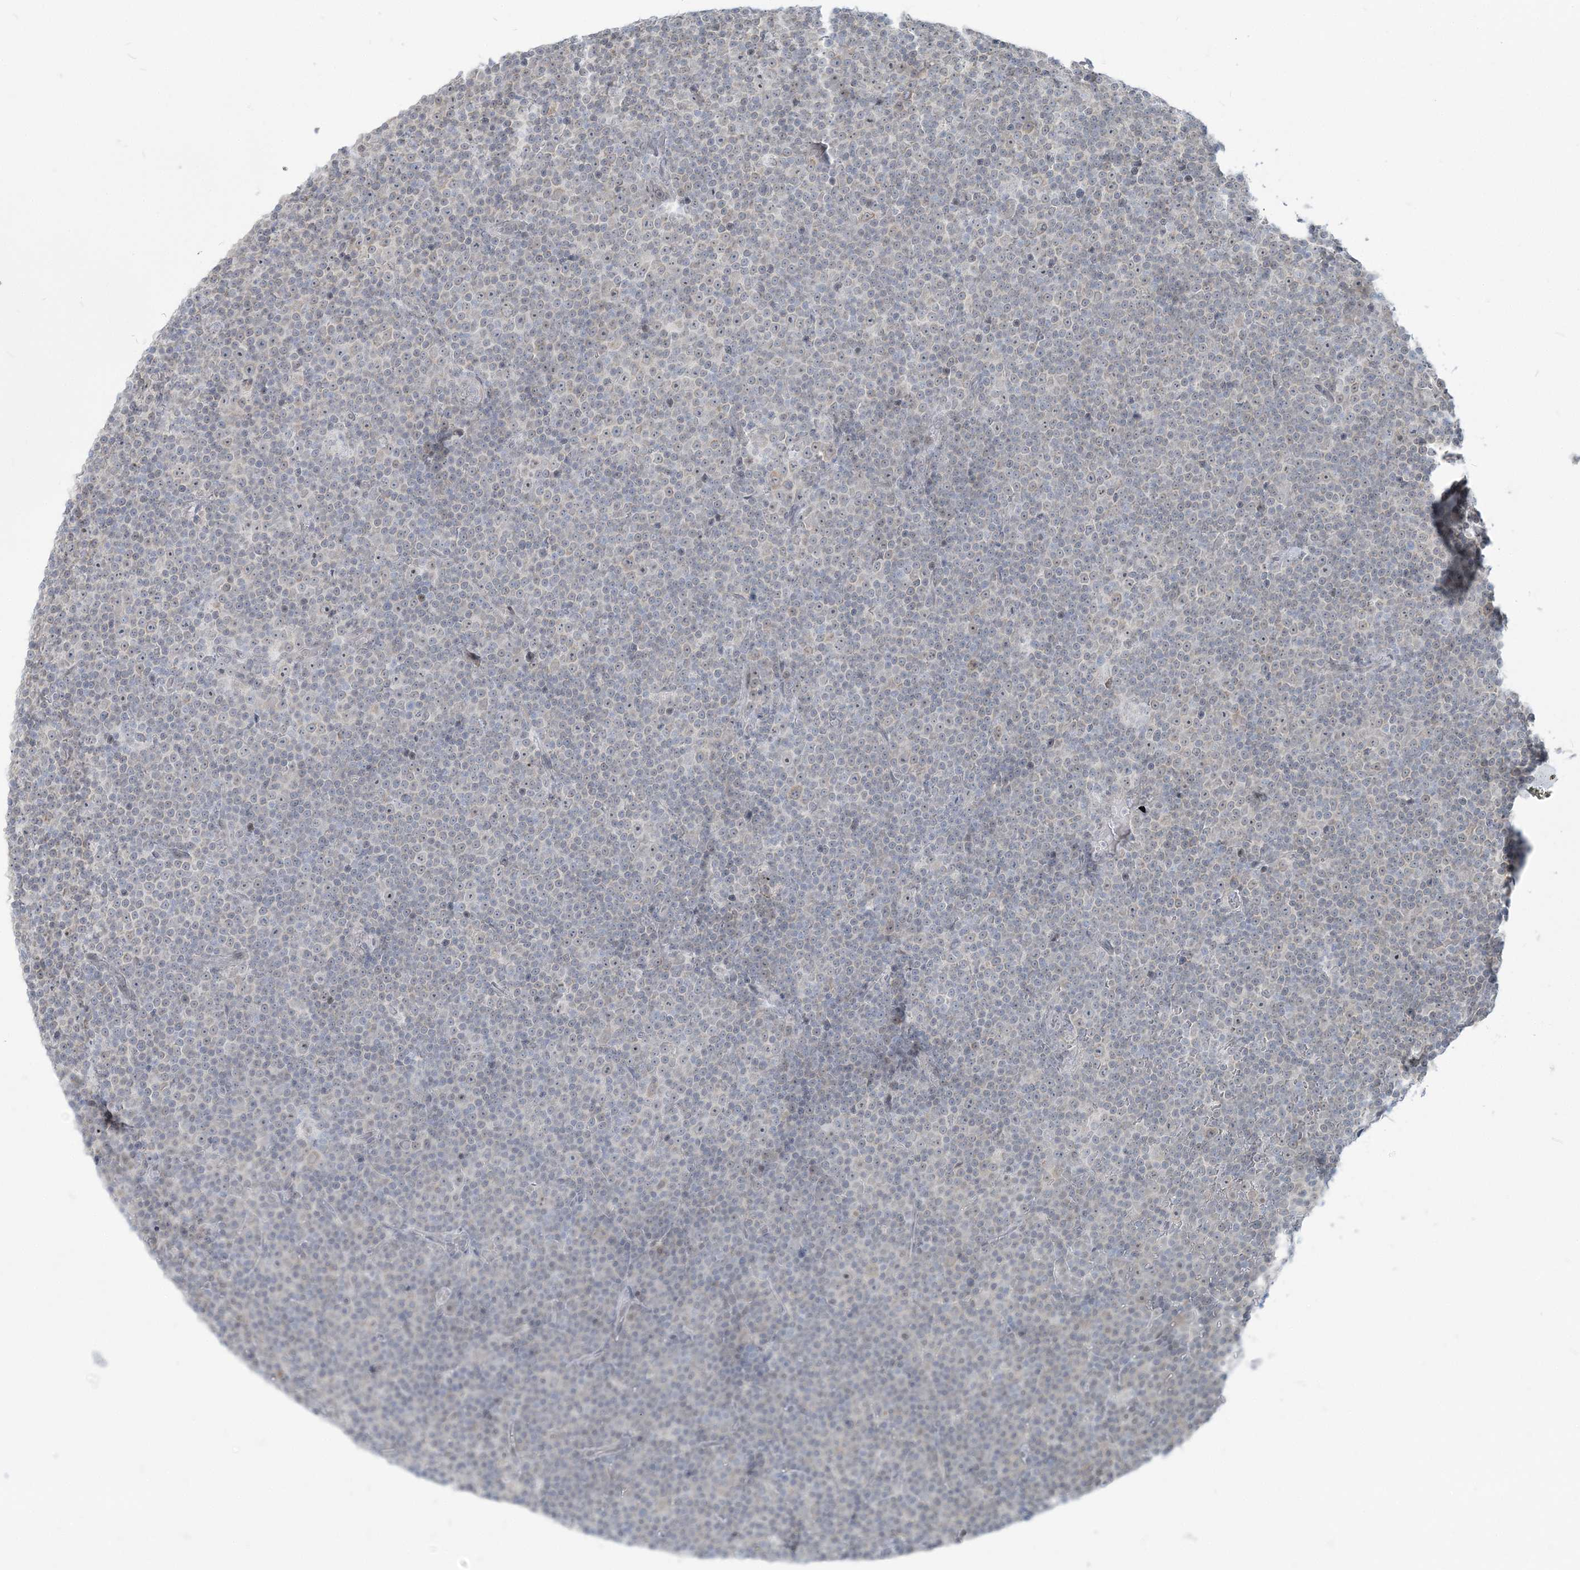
{"staining": {"intensity": "negative", "quantity": "none", "location": "none"}, "tissue": "lymphoma", "cell_type": "Tumor cells", "image_type": "cancer", "snomed": [{"axis": "morphology", "description": "Malignant lymphoma, non-Hodgkin's type, Low grade"}, {"axis": "topography", "description": "Lymph node"}], "caption": "There is no significant staining in tumor cells of lymphoma.", "gene": "SDAD1", "patient": {"sex": "female", "age": 67}}